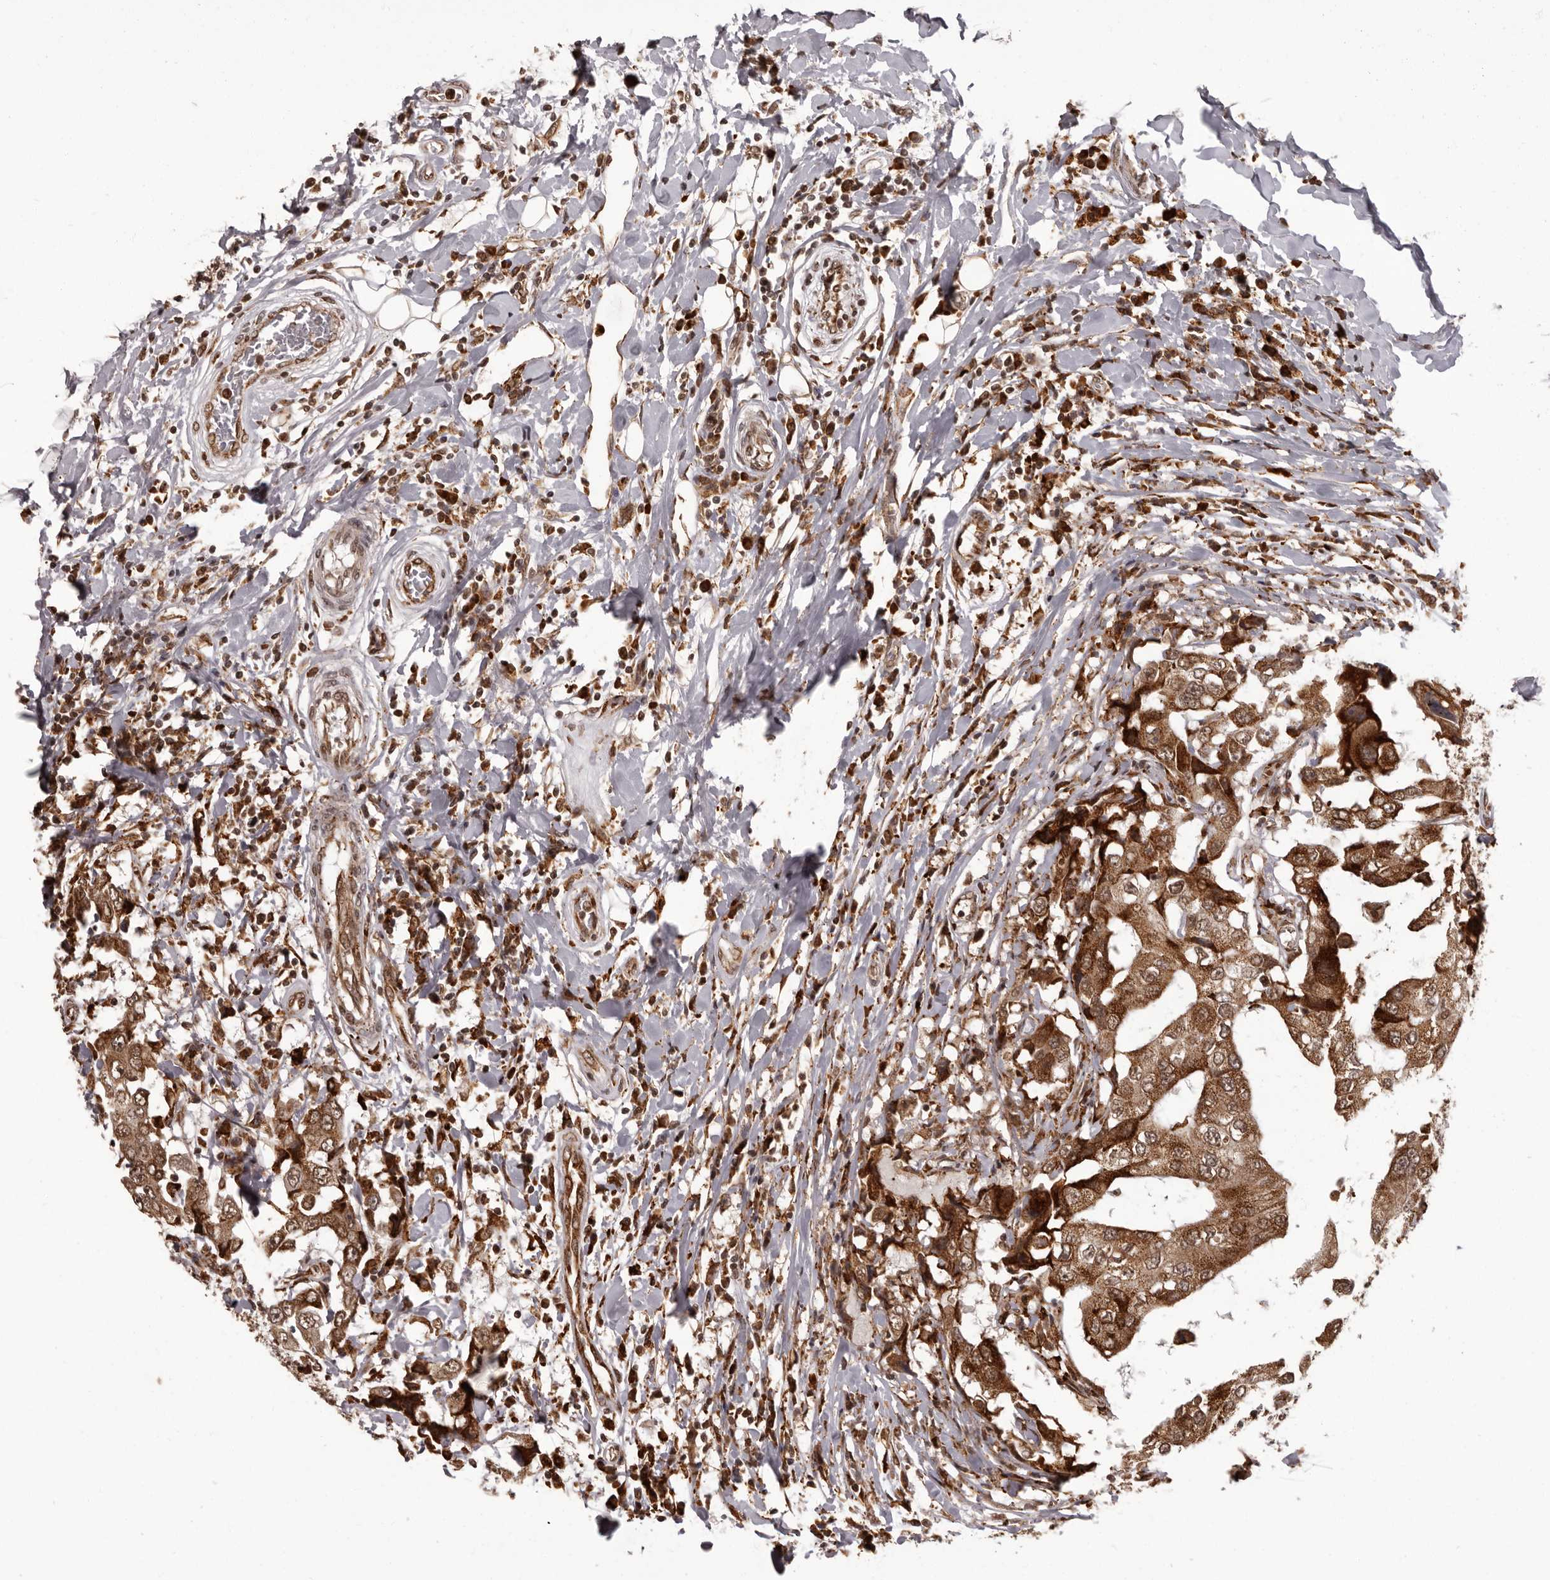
{"staining": {"intensity": "moderate", "quantity": ">75%", "location": "cytoplasmic/membranous,nuclear"}, "tissue": "breast cancer", "cell_type": "Tumor cells", "image_type": "cancer", "snomed": [{"axis": "morphology", "description": "Duct carcinoma"}, {"axis": "topography", "description": "Breast"}], "caption": "Human breast cancer stained for a protein (brown) exhibits moderate cytoplasmic/membranous and nuclear positive expression in approximately >75% of tumor cells.", "gene": "IL32", "patient": {"sex": "female", "age": 27}}